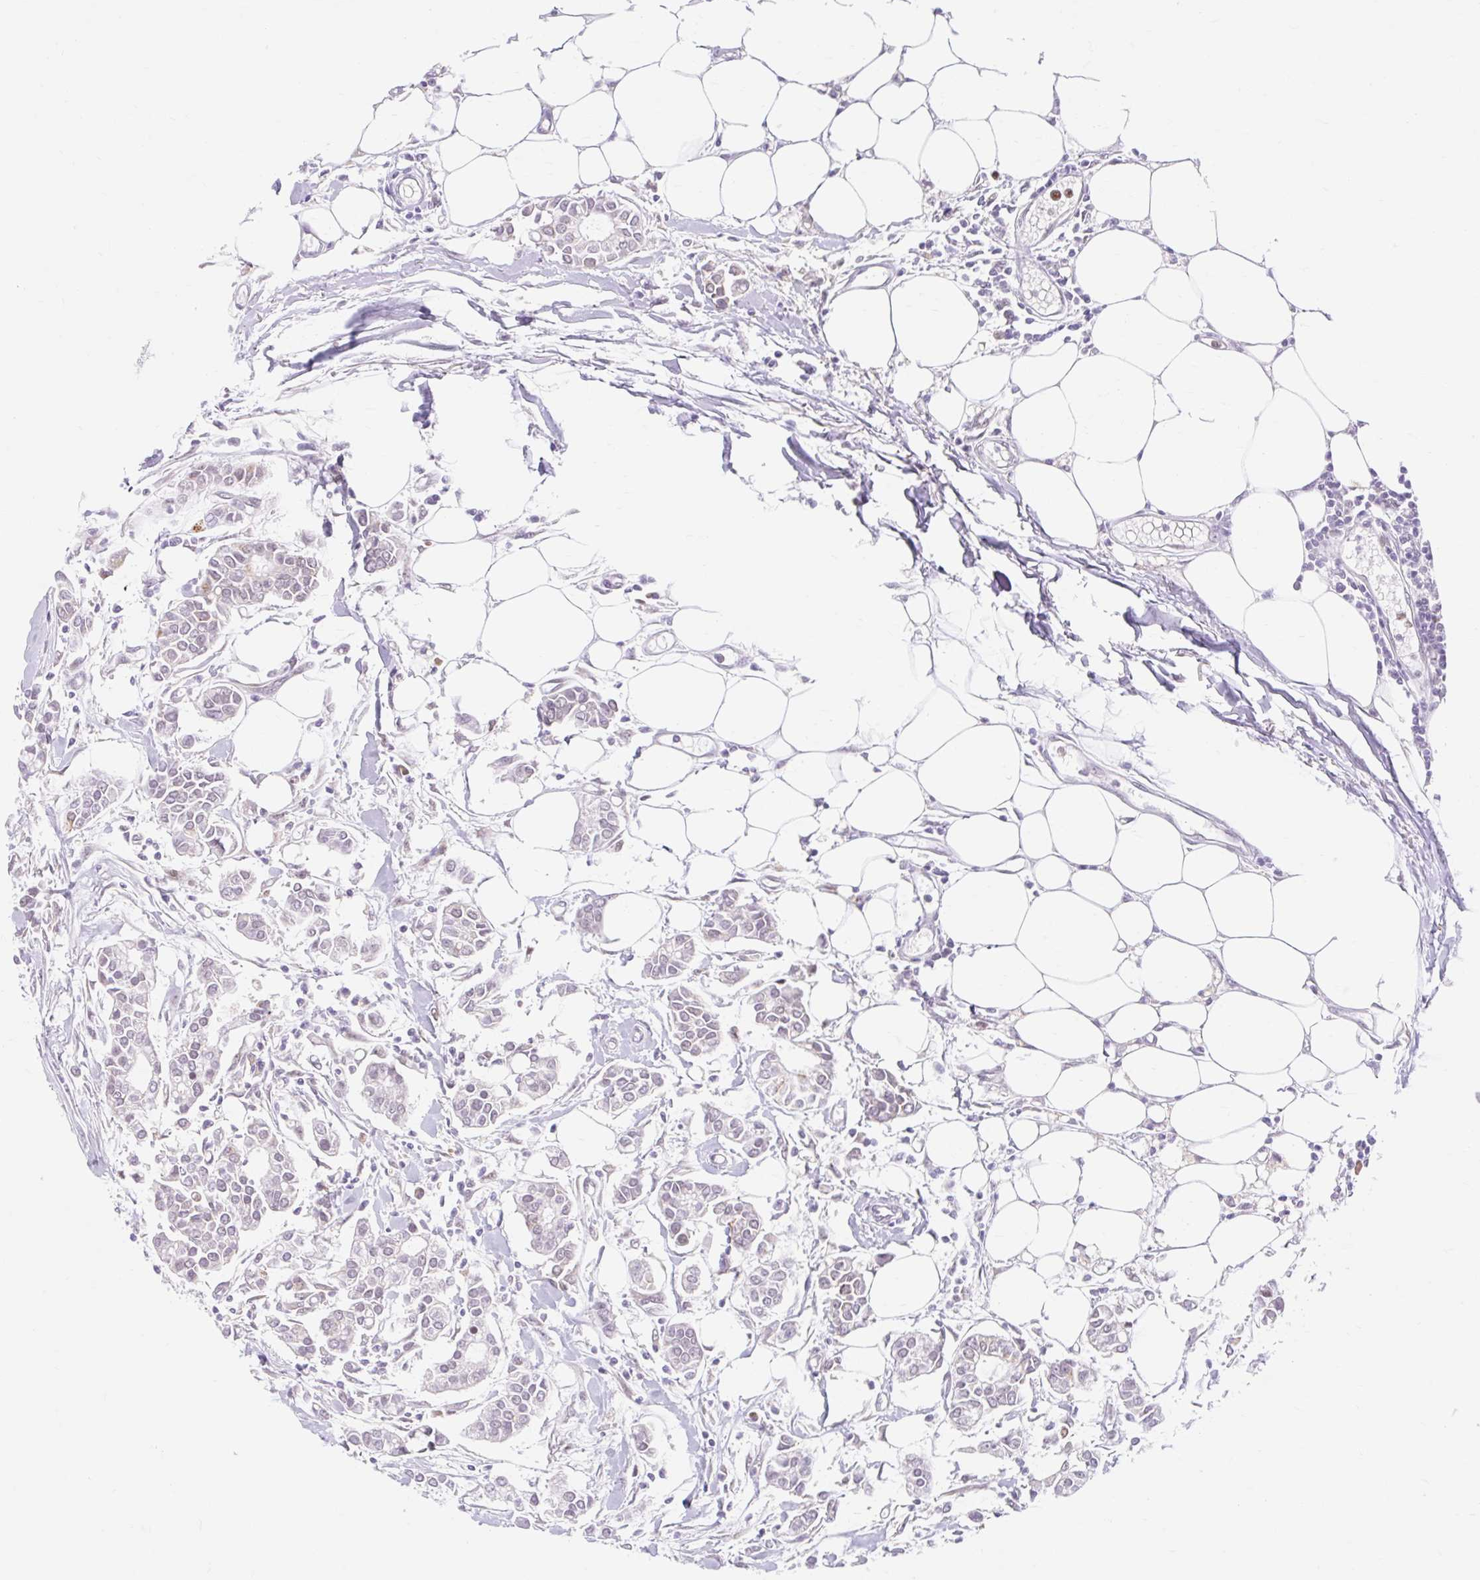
{"staining": {"intensity": "negative", "quantity": "none", "location": "none"}, "tissue": "breast cancer", "cell_type": "Tumor cells", "image_type": "cancer", "snomed": [{"axis": "morphology", "description": "Duct carcinoma"}, {"axis": "topography", "description": "Breast"}], "caption": "Immunohistochemistry (IHC) image of breast cancer stained for a protein (brown), which displays no expression in tumor cells.", "gene": "SRSF10", "patient": {"sex": "female", "age": 84}}